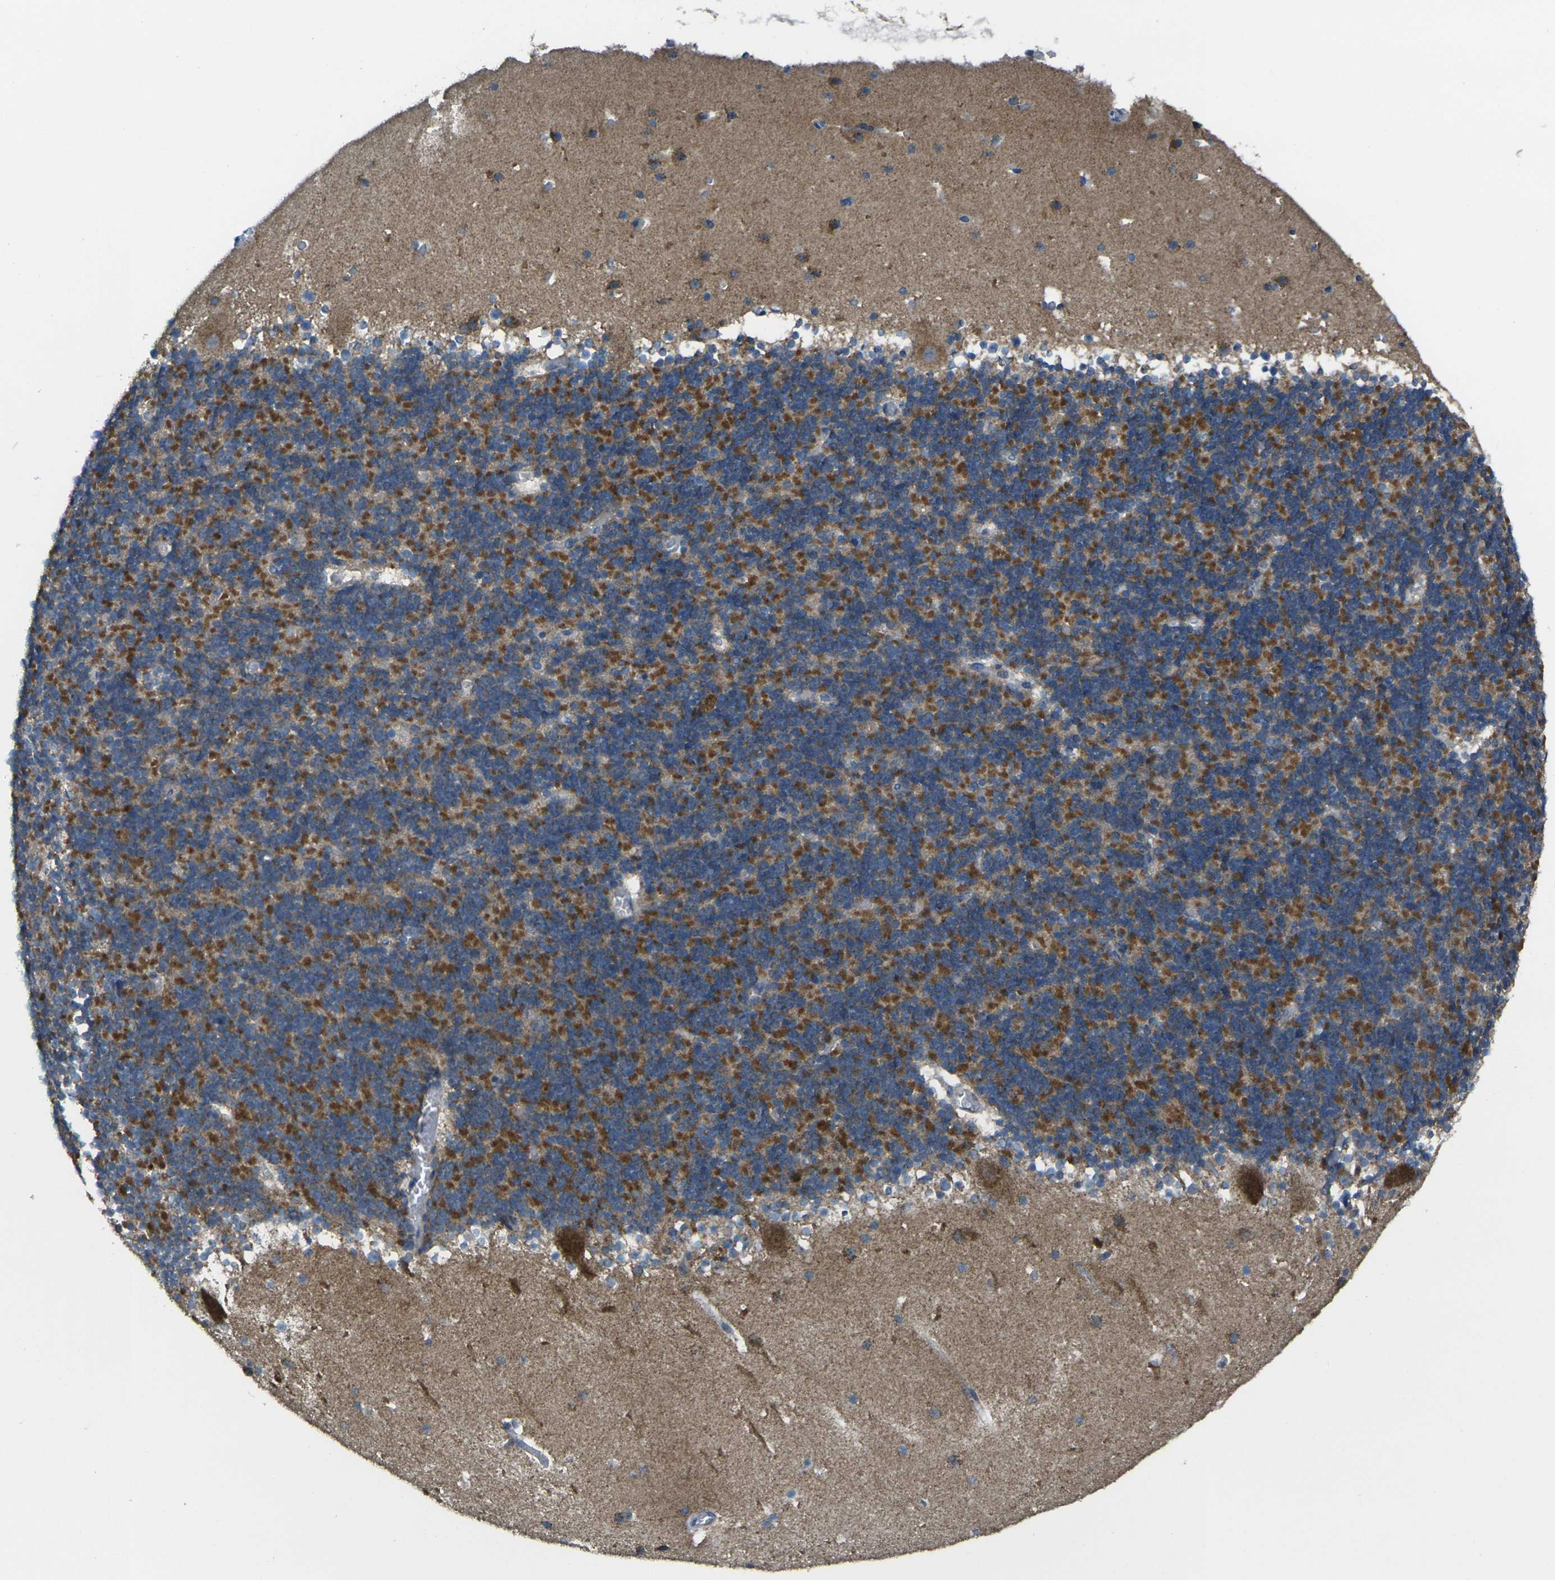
{"staining": {"intensity": "strong", "quantity": "25%-75%", "location": "cytoplasmic/membranous"}, "tissue": "cerebellum", "cell_type": "Cells in granular layer", "image_type": "normal", "snomed": [{"axis": "morphology", "description": "Normal tissue, NOS"}, {"axis": "topography", "description": "Cerebellum"}], "caption": "Immunohistochemistry photomicrograph of unremarkable cerebellum stained for a protein (brown), which displays high levels of strong cytoplasmic/membranous staining in approximately 25%-75% of cells in granular layer.", "gene": "TMEM120B", "patient": {"sex": "male", "age": 45}}